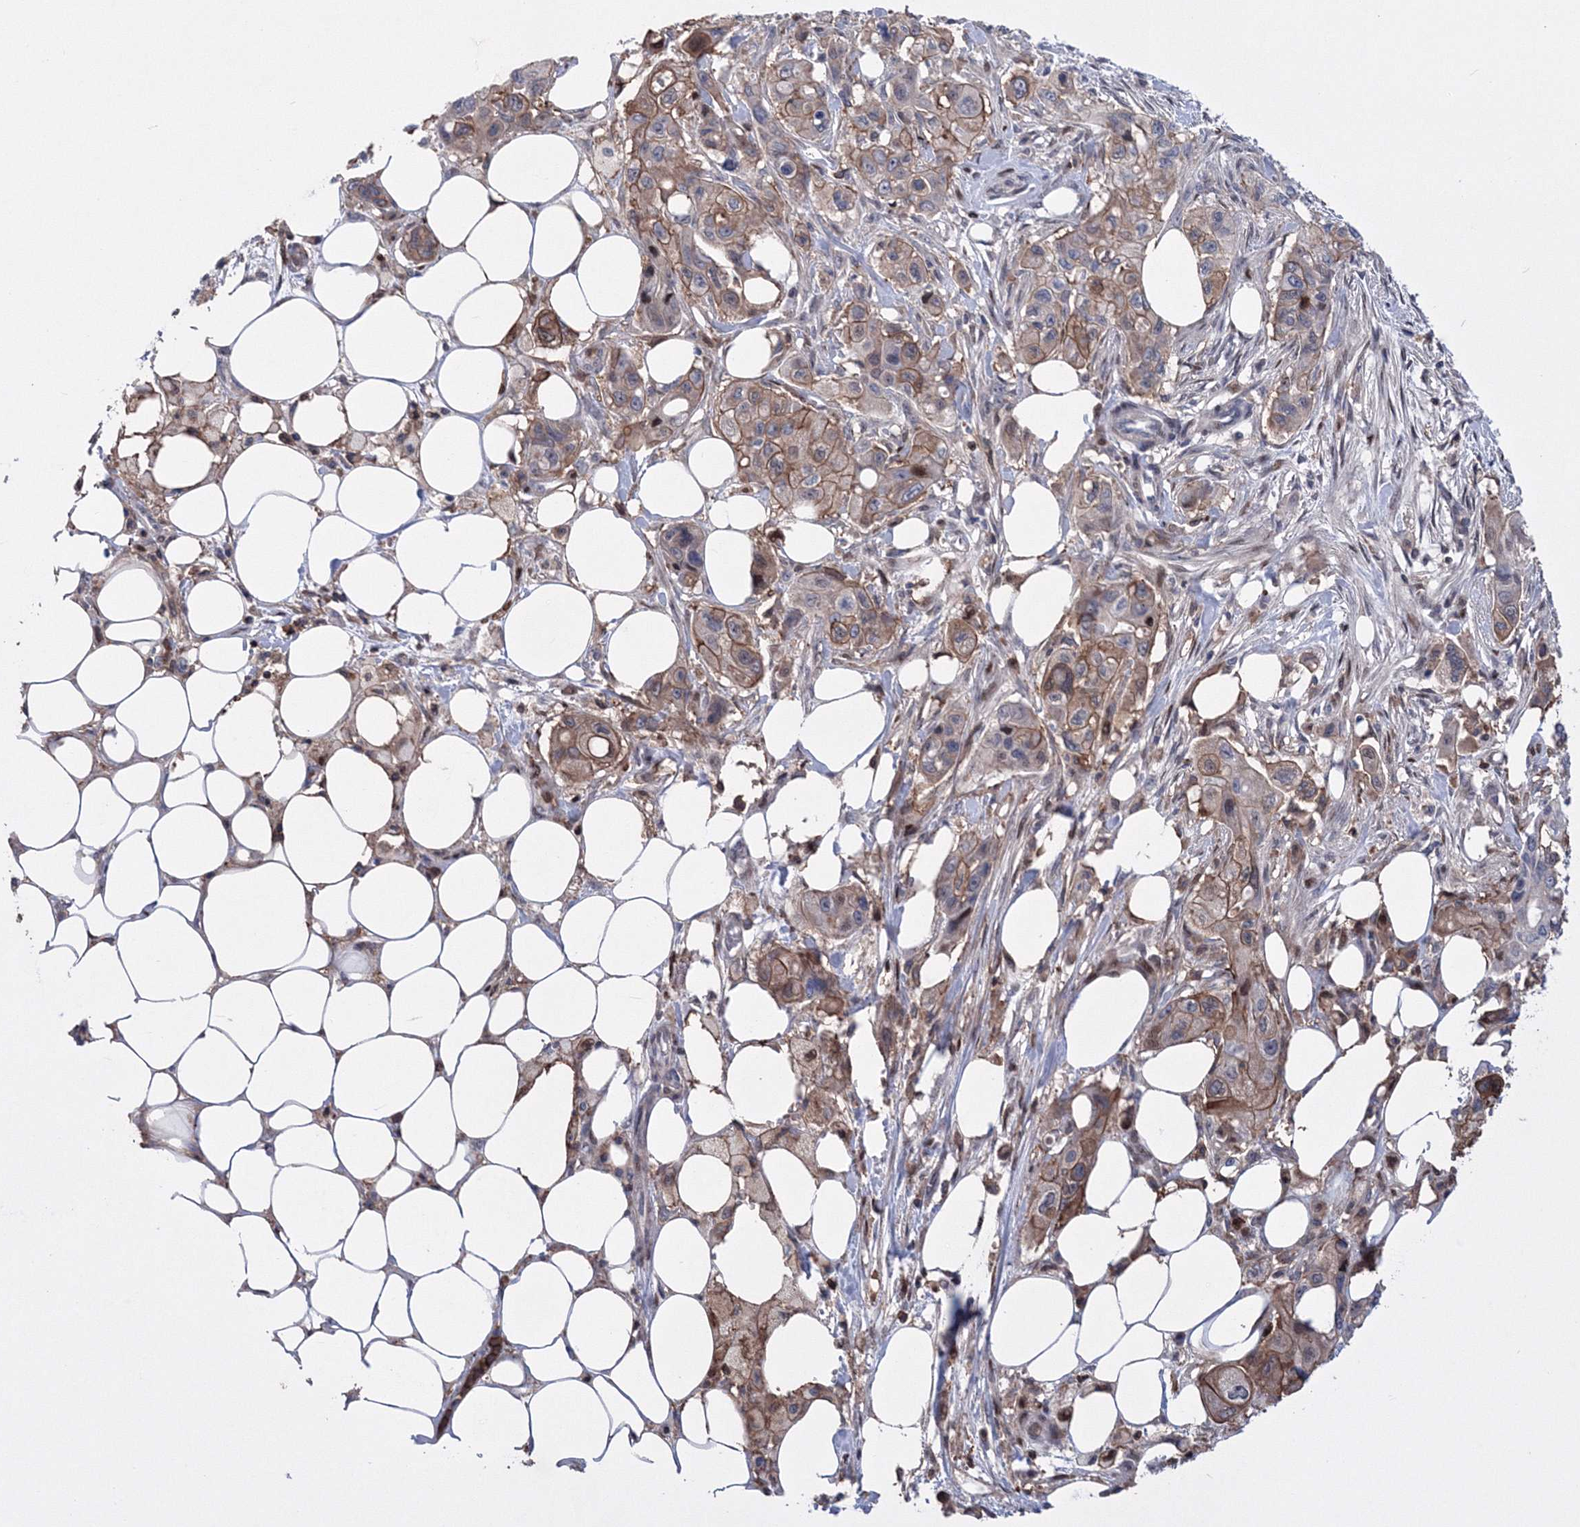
{"staining": {"intensity": "moderate", "quantity": "25%-75%", "location": "cytoplasmic/membranous"}, "tissue": "pancreatic cancer", "cell_type": "Tumor cells", "image_type": "cancer", "snomed": [{"axis": "morphology", "description": "Adenocarcinoma, NOS"}, {"axis": "topography", "description": "Pancreas"}], "caption": "Immunohistochemistry staining of pancreatic adenocarcinoma, which shows medium levels of moderate cytoplasmic/membranous staining in approximately 25%-75% of tumor cells indicating moderate cytoplasmic/membranous protein positivity. The staining was performed using DAB (3,3'-diaminobenzidine) (brown) for protein detection and nuclei were counterstained in hematoxylin (blue).", "gene": "RNPEPL1", "patient": {"sex": "male", "age": 75}}